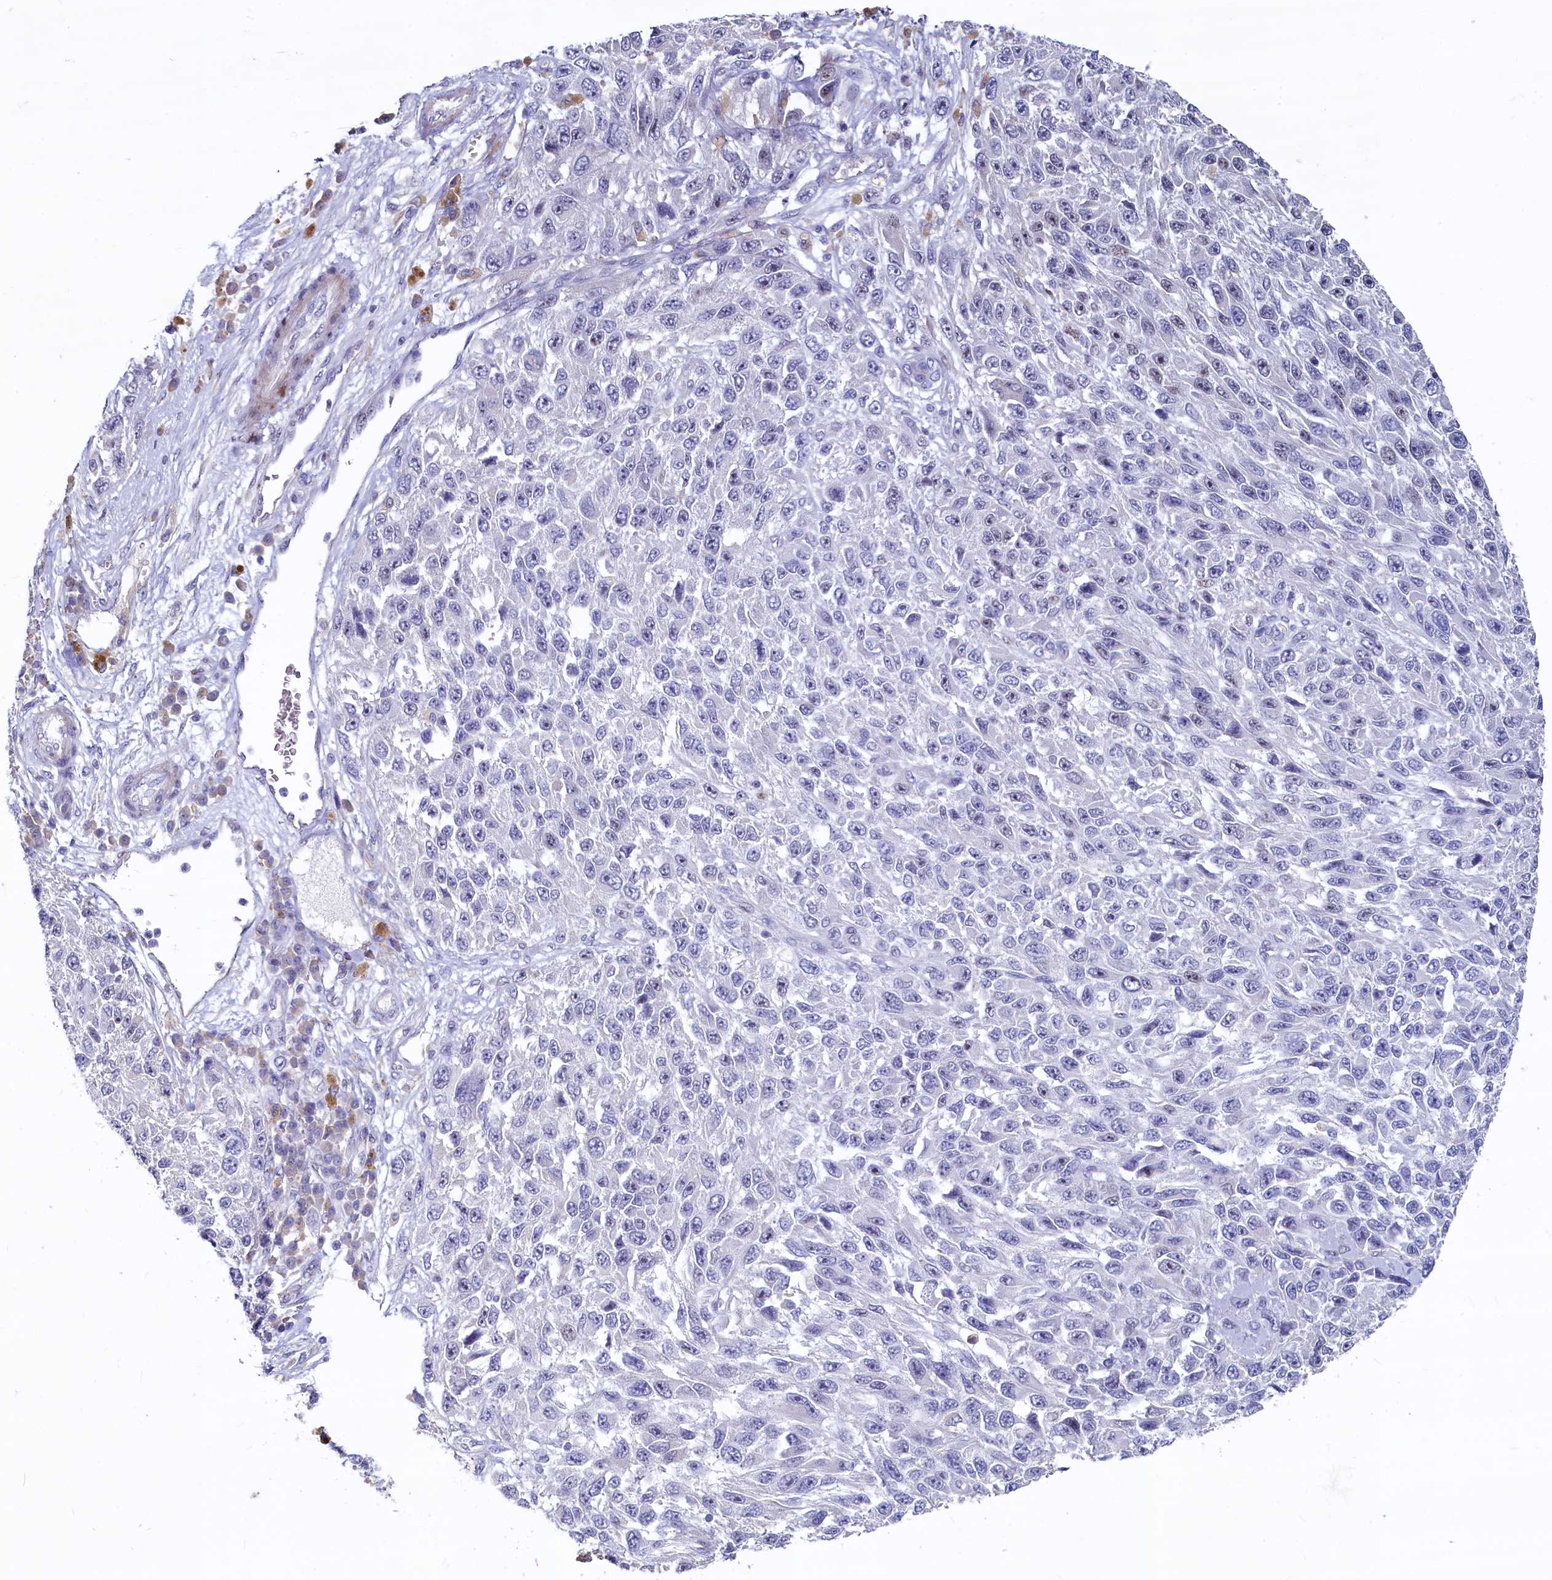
{"staining": {"intensity": "negative", "quantity": "none", "location": "none"}, "tissue": "melanoma", "cell_type": "Tumor cells", "image_type": "cancer", "snomed": [{"axis": "morphology", "description": "Normal tissue, NOS"}, {"axis": "morphology", "description": "Malignant melanoma, NOS"}, {"axis": "topography", "description": "Skin"}], "caption": "This is an immunohistochemistry photomicrograph of human malignant melanoma. There is no positivity in tumor cells.", "gene": "ASXL3", "patient": {"sex": "female", "age": 96}}